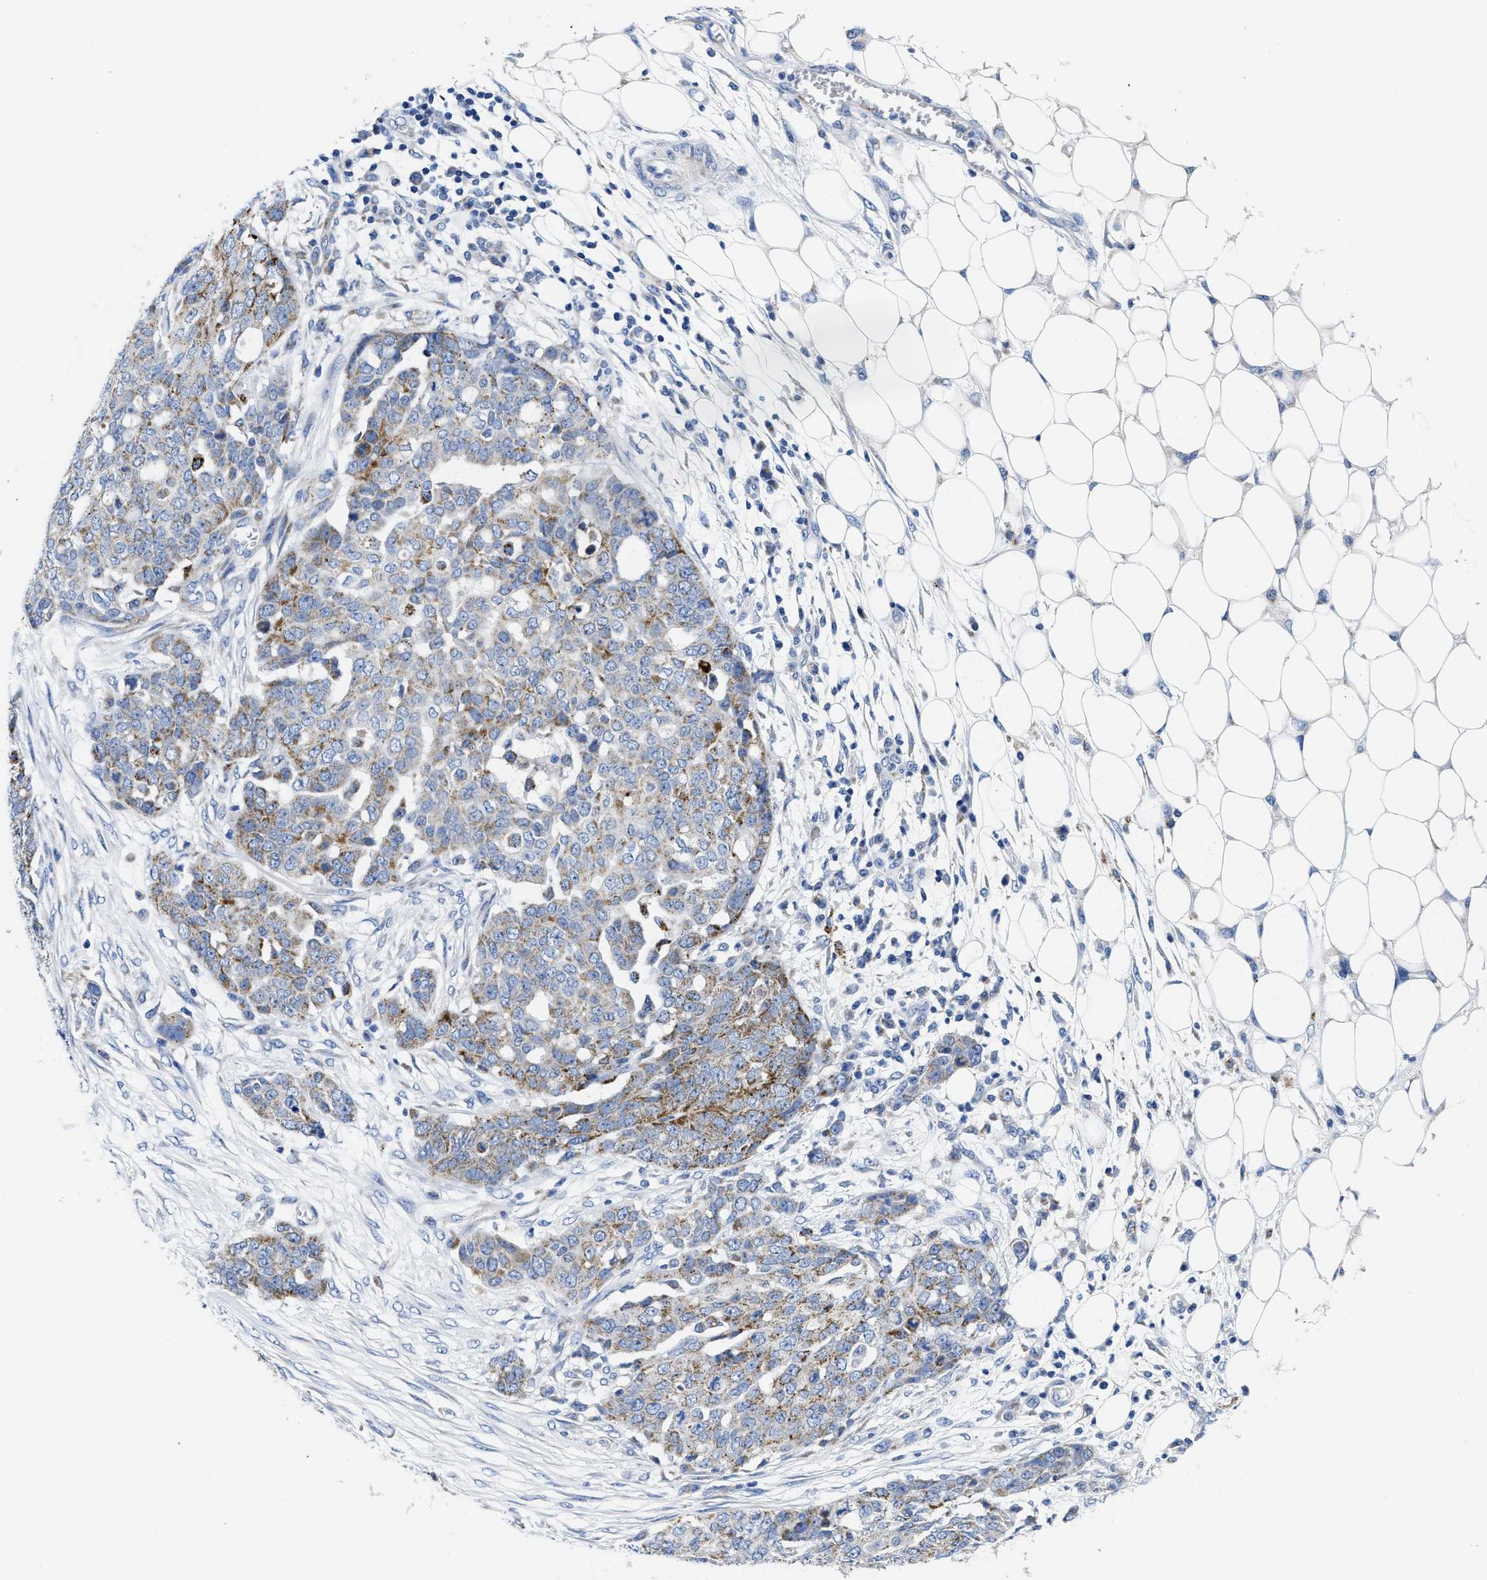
{"staining": {"intensity": "moderate", "quantity": "25%-75%", "location": "cytoplasmic/membranous"}, "tissue": "ovarian cancer", "cell_type": "Tumor cells", "image_type": "cancer", "snomed": [{"axis": "morphology", "description": "Cystadenocarcinoma, serous, NOS"}, {"axis": "topography", "description": "Soft tissue"}, {"axis": "topography", "description": "Ovary"}], "caption": "Immunohistochemistry (DAB) staining of serous cystadenocarcinoma (ovarian) displays moderate cytoplasmic/membranous protein positivity in approximately 25%-75% of tumor cells.", "gene": "TBRG4", "patient": {"sex": "female", "age": 57}}